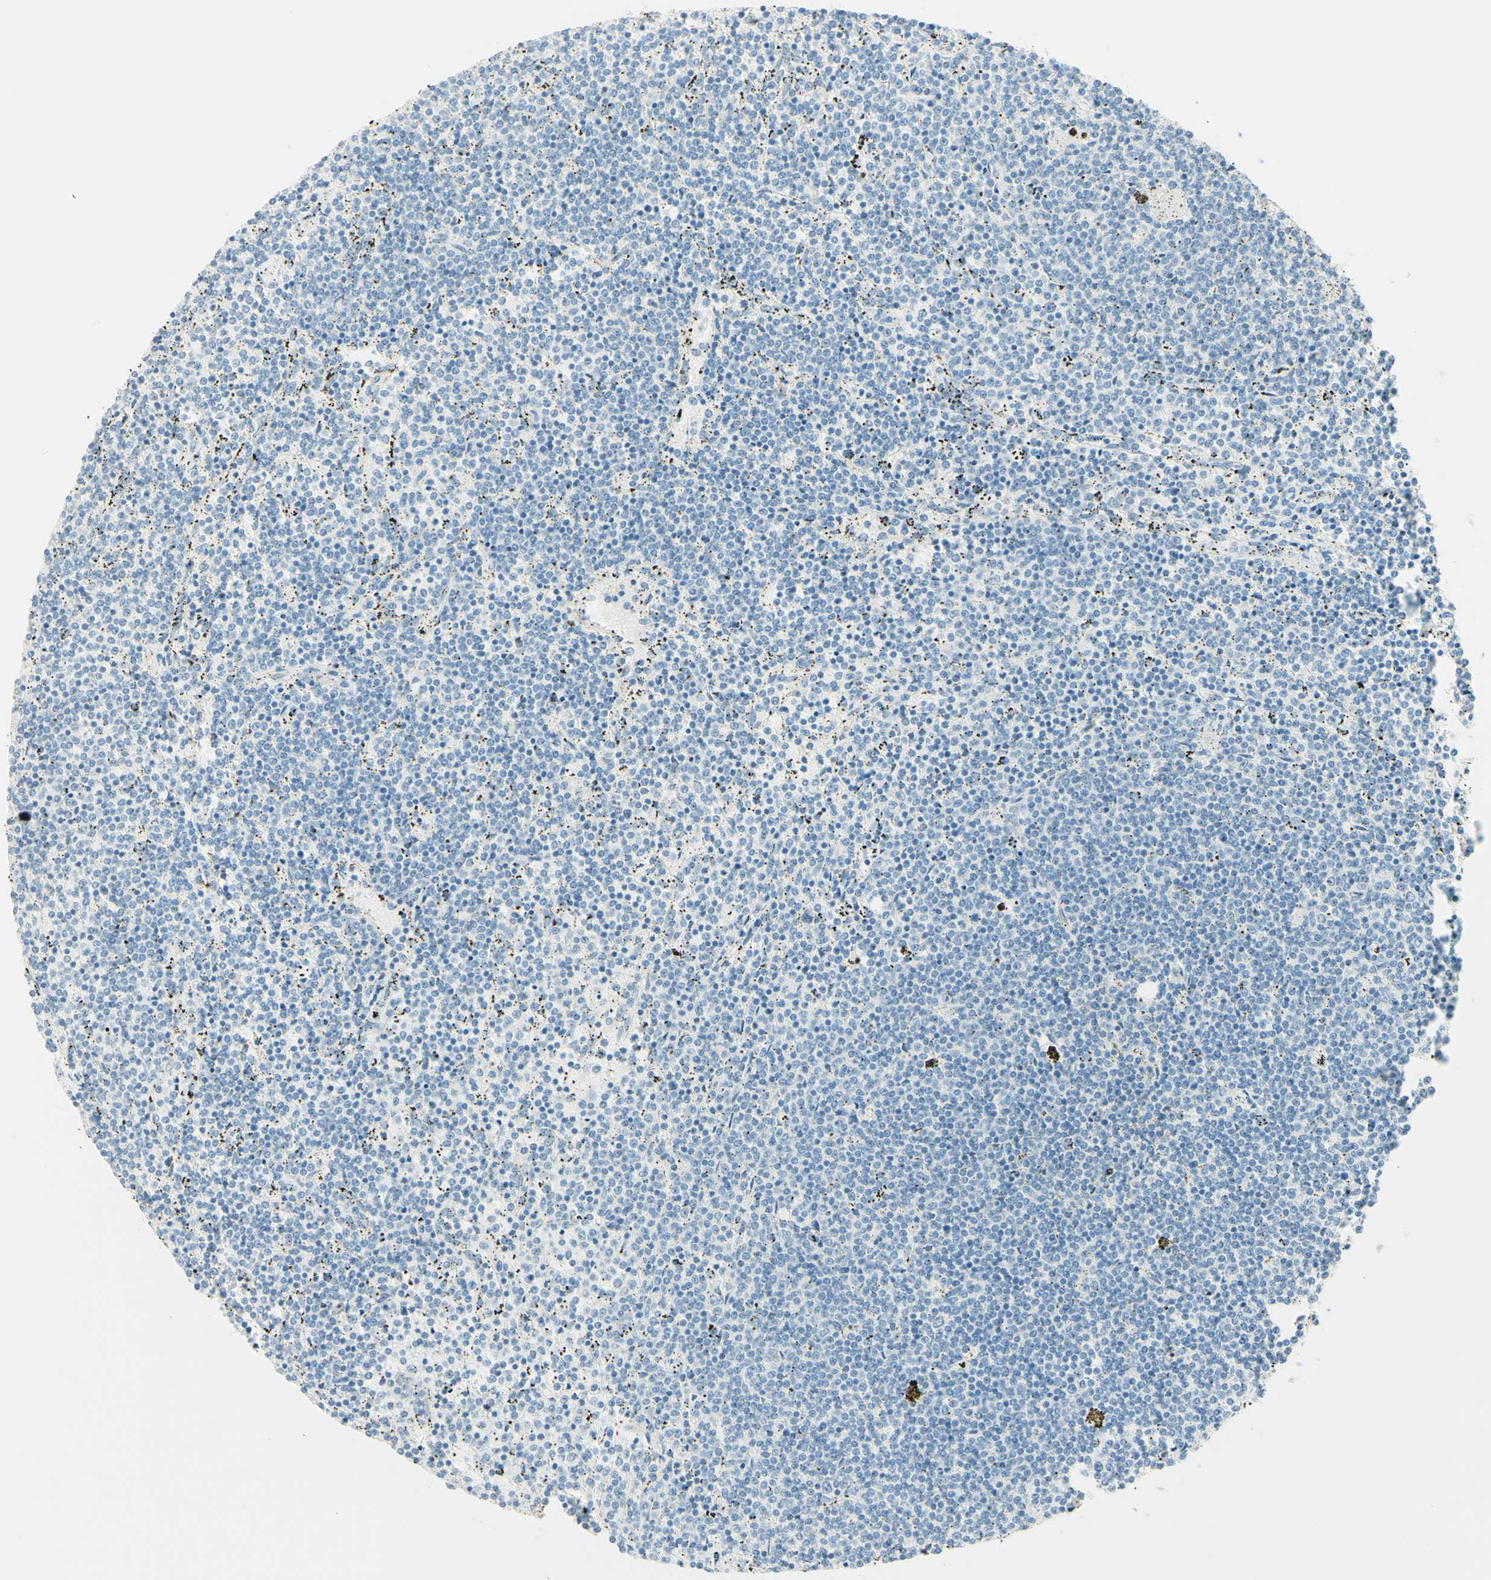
{"staining": {"intensity": "negative", "quantity": "none", "location": "none"}, "tissue": "lymphoma", "cell_type": "Tumor cells", "image_type": "cancer", "snomed": [{"axis": "morphology", "description": "Malignant lymphoma, non-Hodgkin's type, Low grade"}, {"axis": "topography", "description": "Spleen"}], "caption": "Immunohistochemical staining of human lymphoma displays no significant expression in tumor cells.", "gene": "TMEM132D", "patient": {"sex": "female", "age": 50}}